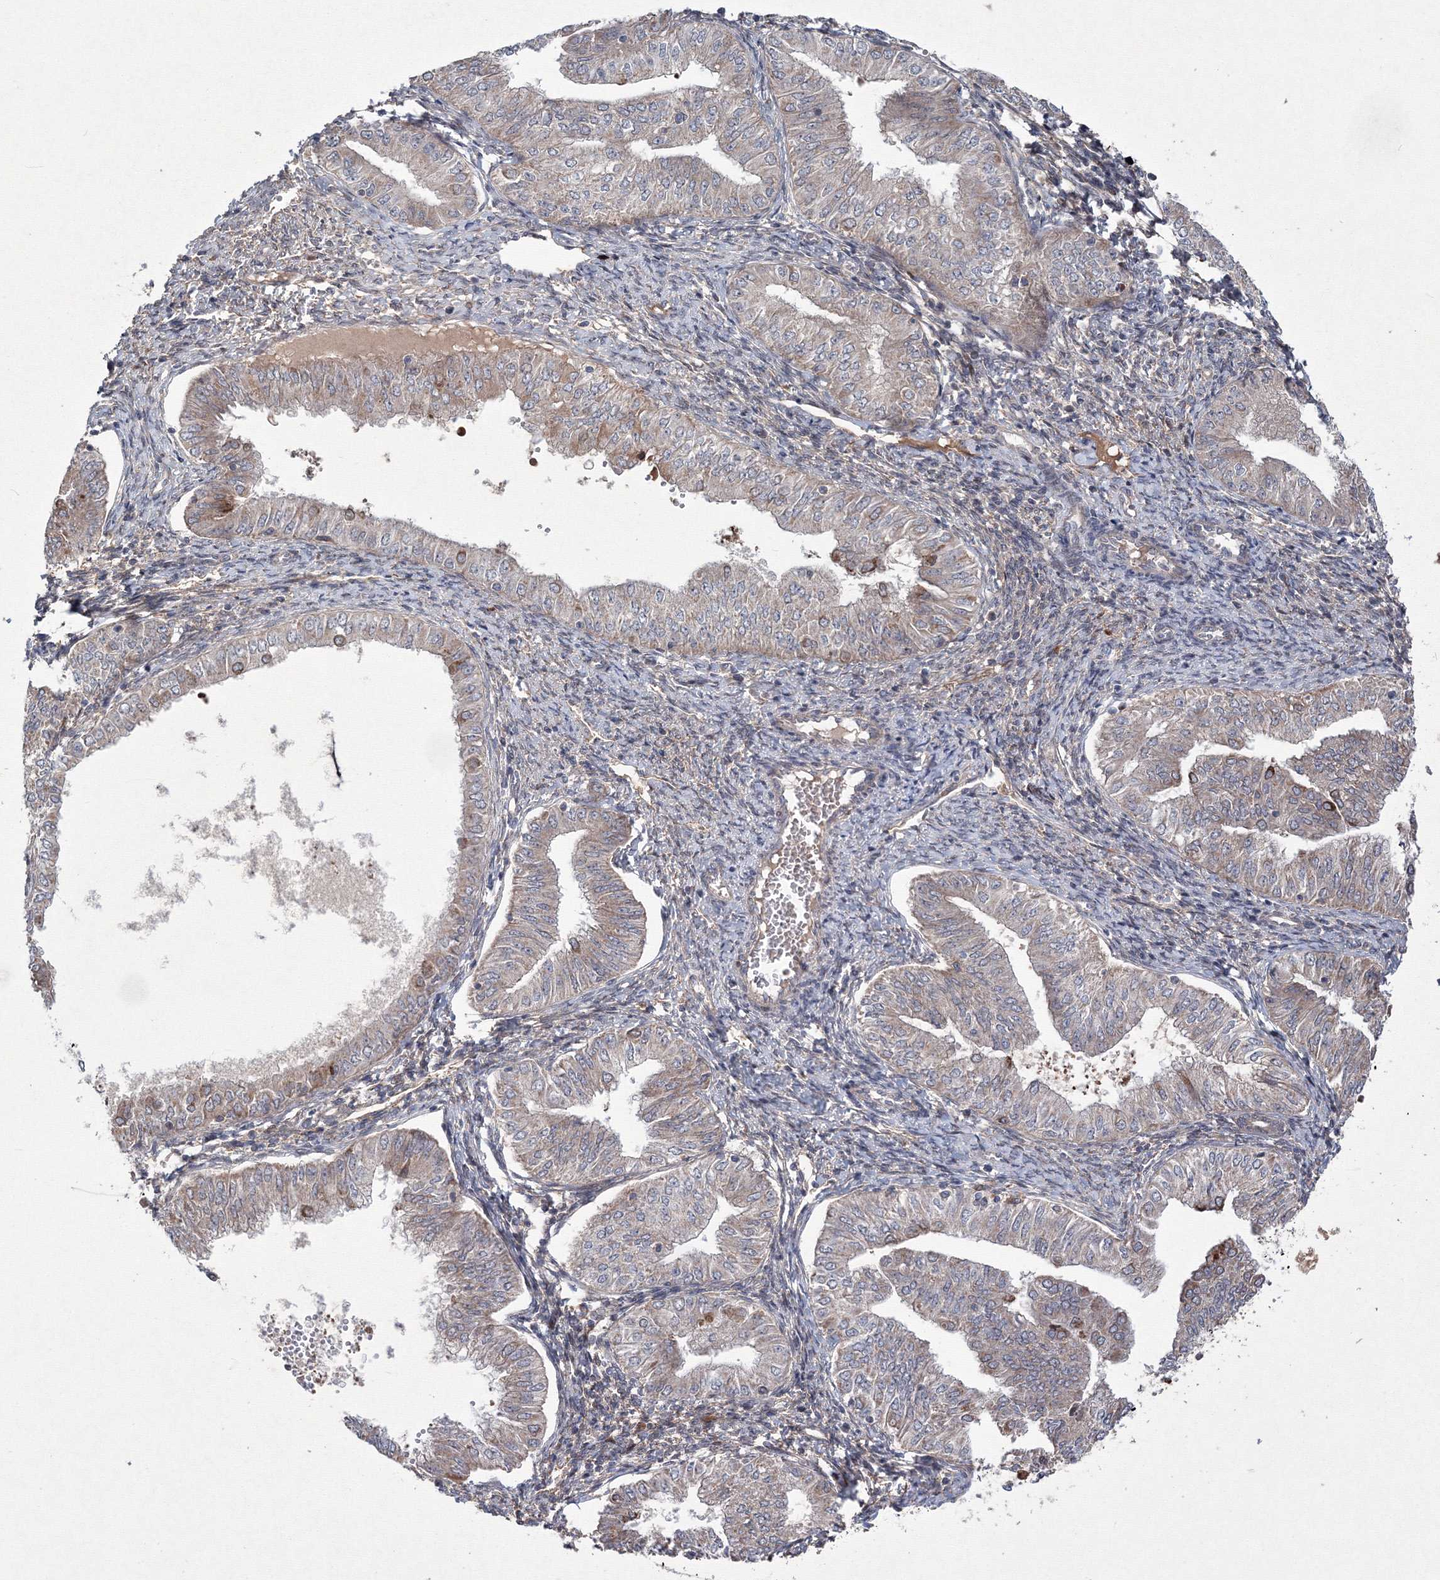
{"staining": {"intensity": "weak", "quantity": "<25%", "location": "cytoplasmic/membranous"}, "tissue": "endometrial cancer", "cell_type": "Tumor cells", "image_type": "cancer", "snomed": [{"axis": "morphology", "description": "Normal tissue, NOS"}, {"axis": "morphology", "description": "Adenocarcinoma, NOS"}, {"axis": "topography", "description": "Endometrium"}], "caption": "Immunohistochemical staining of endometrial adenocarcinoma reveals no significant staining in tumor cells.", "gene": "RANBP3L", "patient": {"sex": "female", "age": 53}}